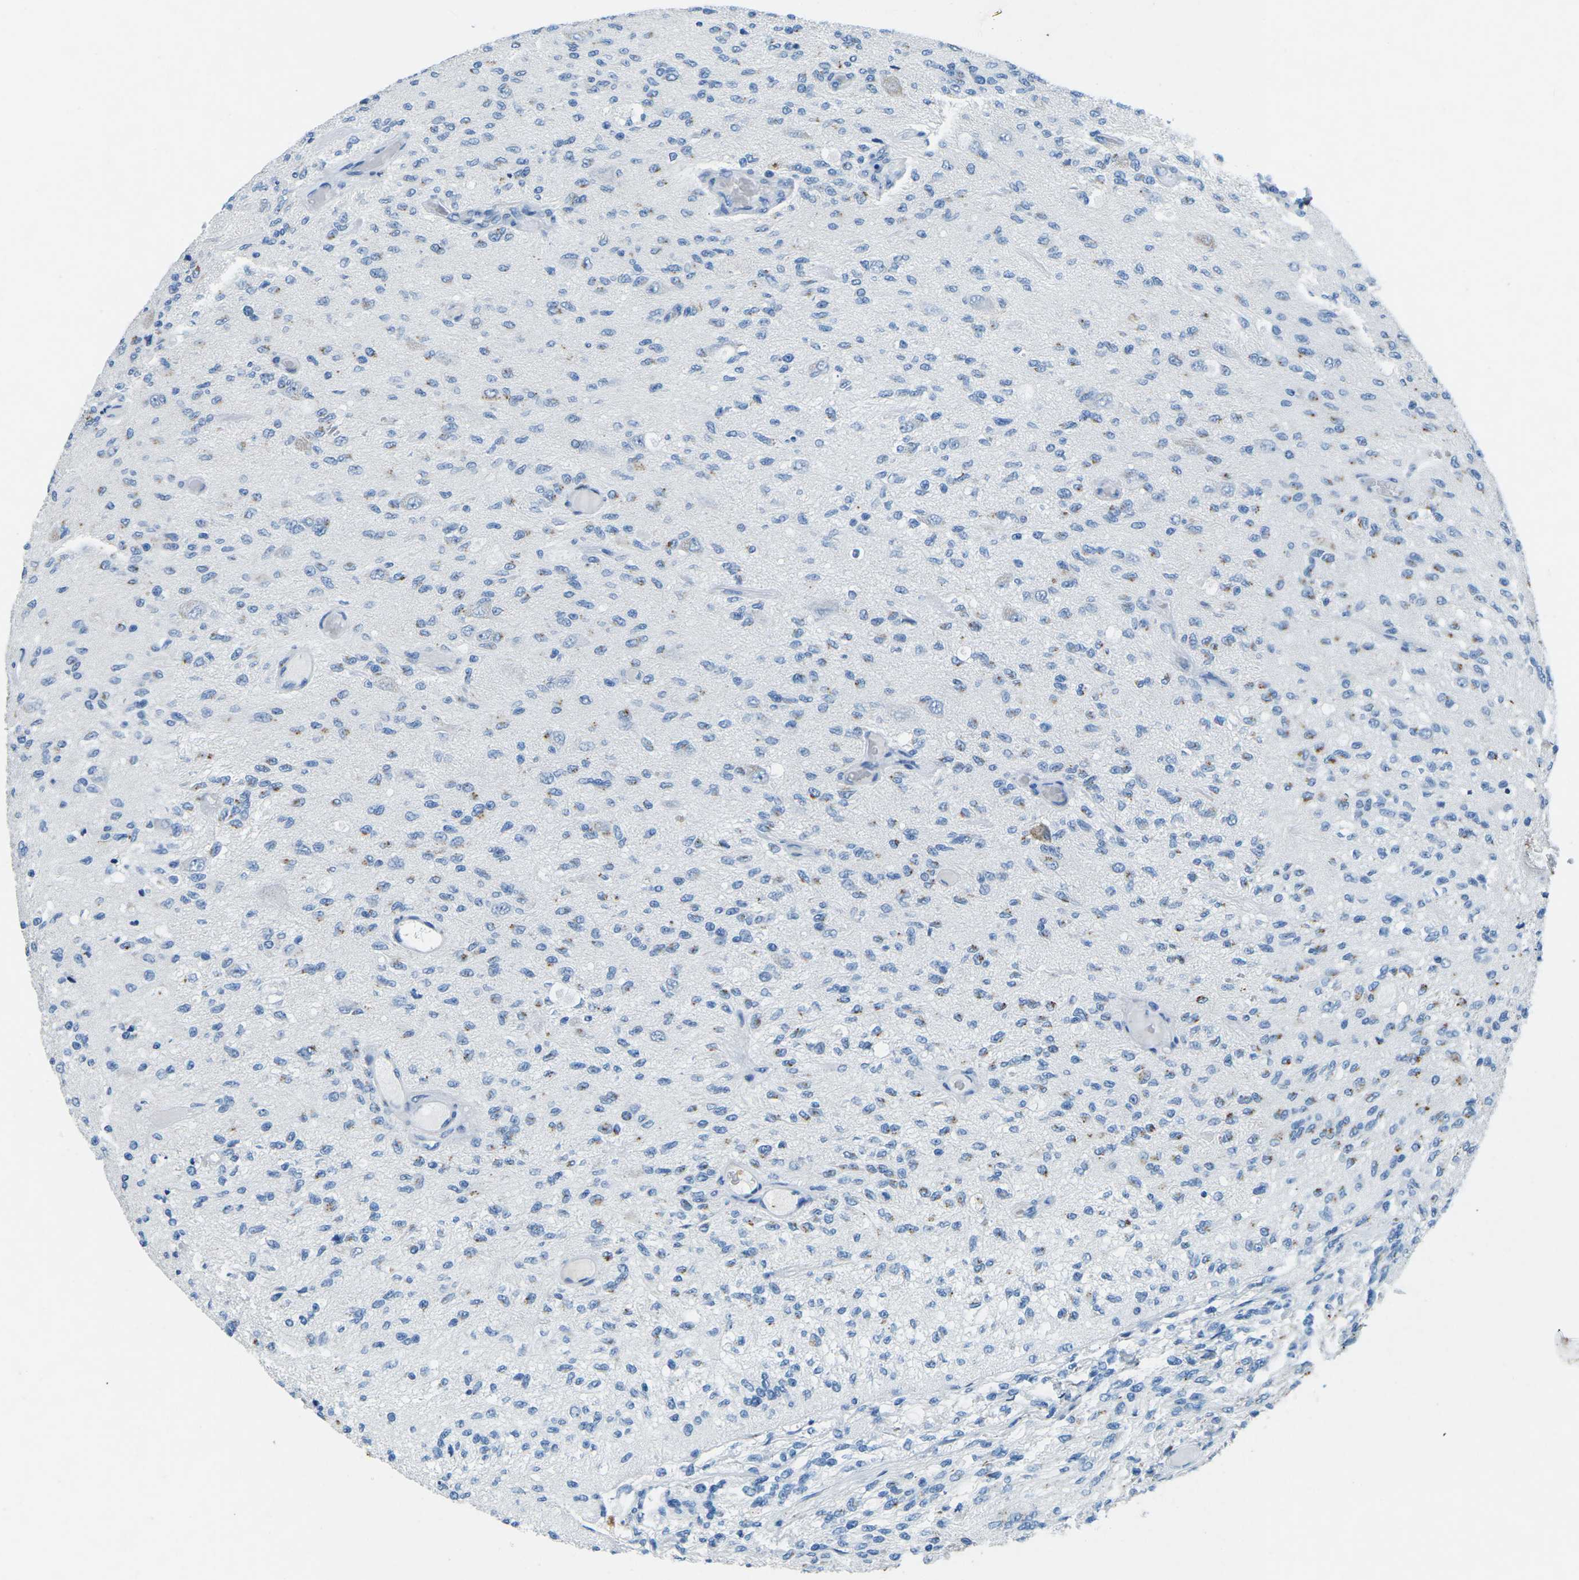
{"staining": {"intensity": "weak", "quantity": "<25%", "location": "cytoplasmic/membranous"}, "tissue": "glioma", "cell_type": "Tumor cells", "image_type": "cancer", "snomed": [{"axis": "morphology", "description": "Normal tissue, NOS"}, {"axis": "morphology", "description": "Glioma, malignant, High grade"}, {"axis": "topography", "description": "Cerebral cortex"}], "caption": "This is an IHC image of human high-grade glioma (malignant). There is no staining in tumor cells.", "gene": "CTAGE1", "patient": {"sex": "male", "age": 77}}